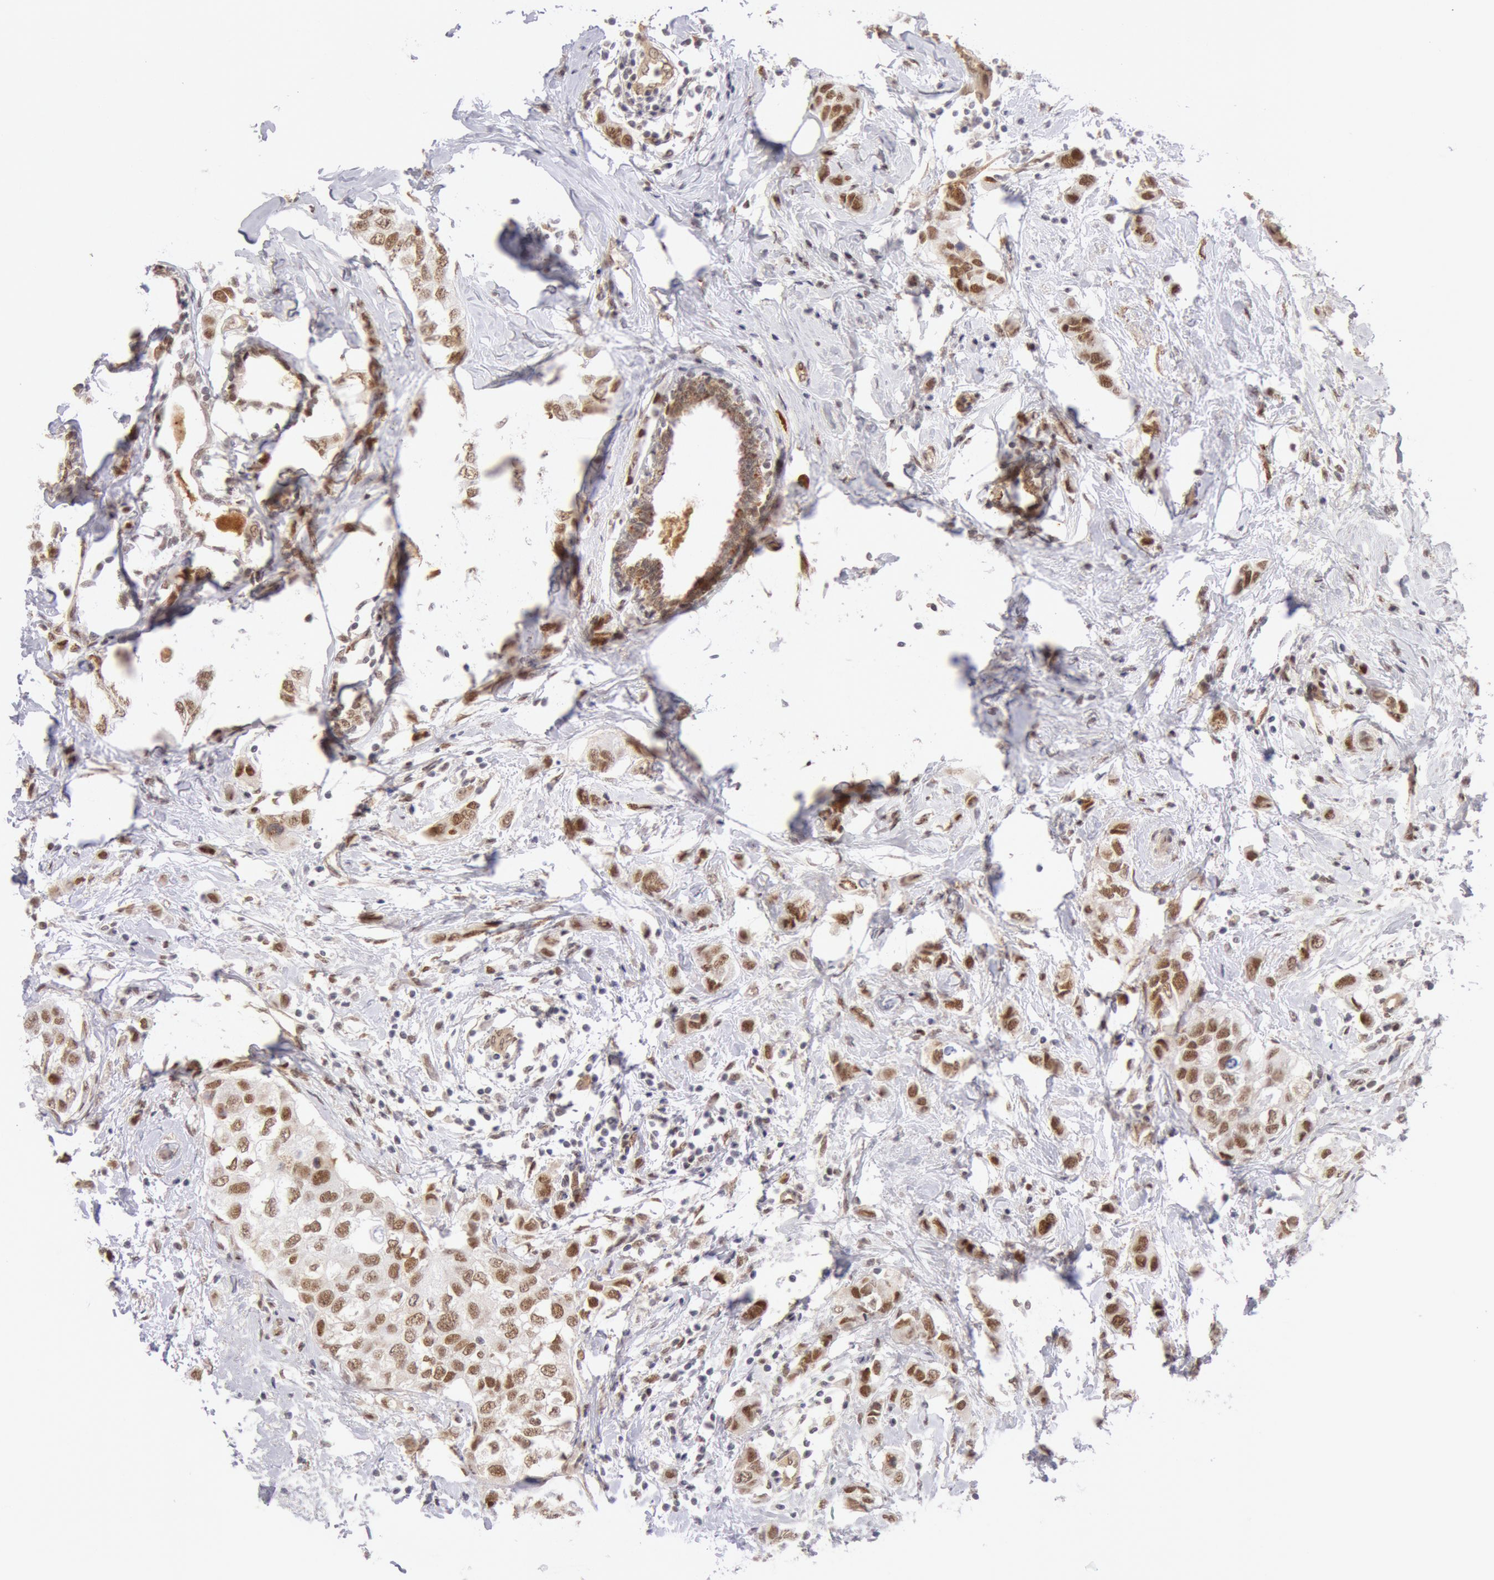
{"staining": {"intensity": "moderate", "quantity": ">75%", "location": "nuclear"}, "tissue": "breast cancer", "cell_type": "Tumor cells", "image_type": "cancer", "snomed": [{"axis": "morphology", "description": "Normal tissue, NOS"}, {"axis": "morphology", "description": "Duct carcinoma"}, {"axis": "topography", "description": "Breast"}], "caption": "Breast cancer stained with DAB IHC demonstrates medium levels of moderate nuclear positivity in about >75% of tumor cells. The protein of interest is shown in brown color, while the nuclei are stained blue.", "gene": "CDKN2B", "patient": {"sex": "female", "age": 50}}